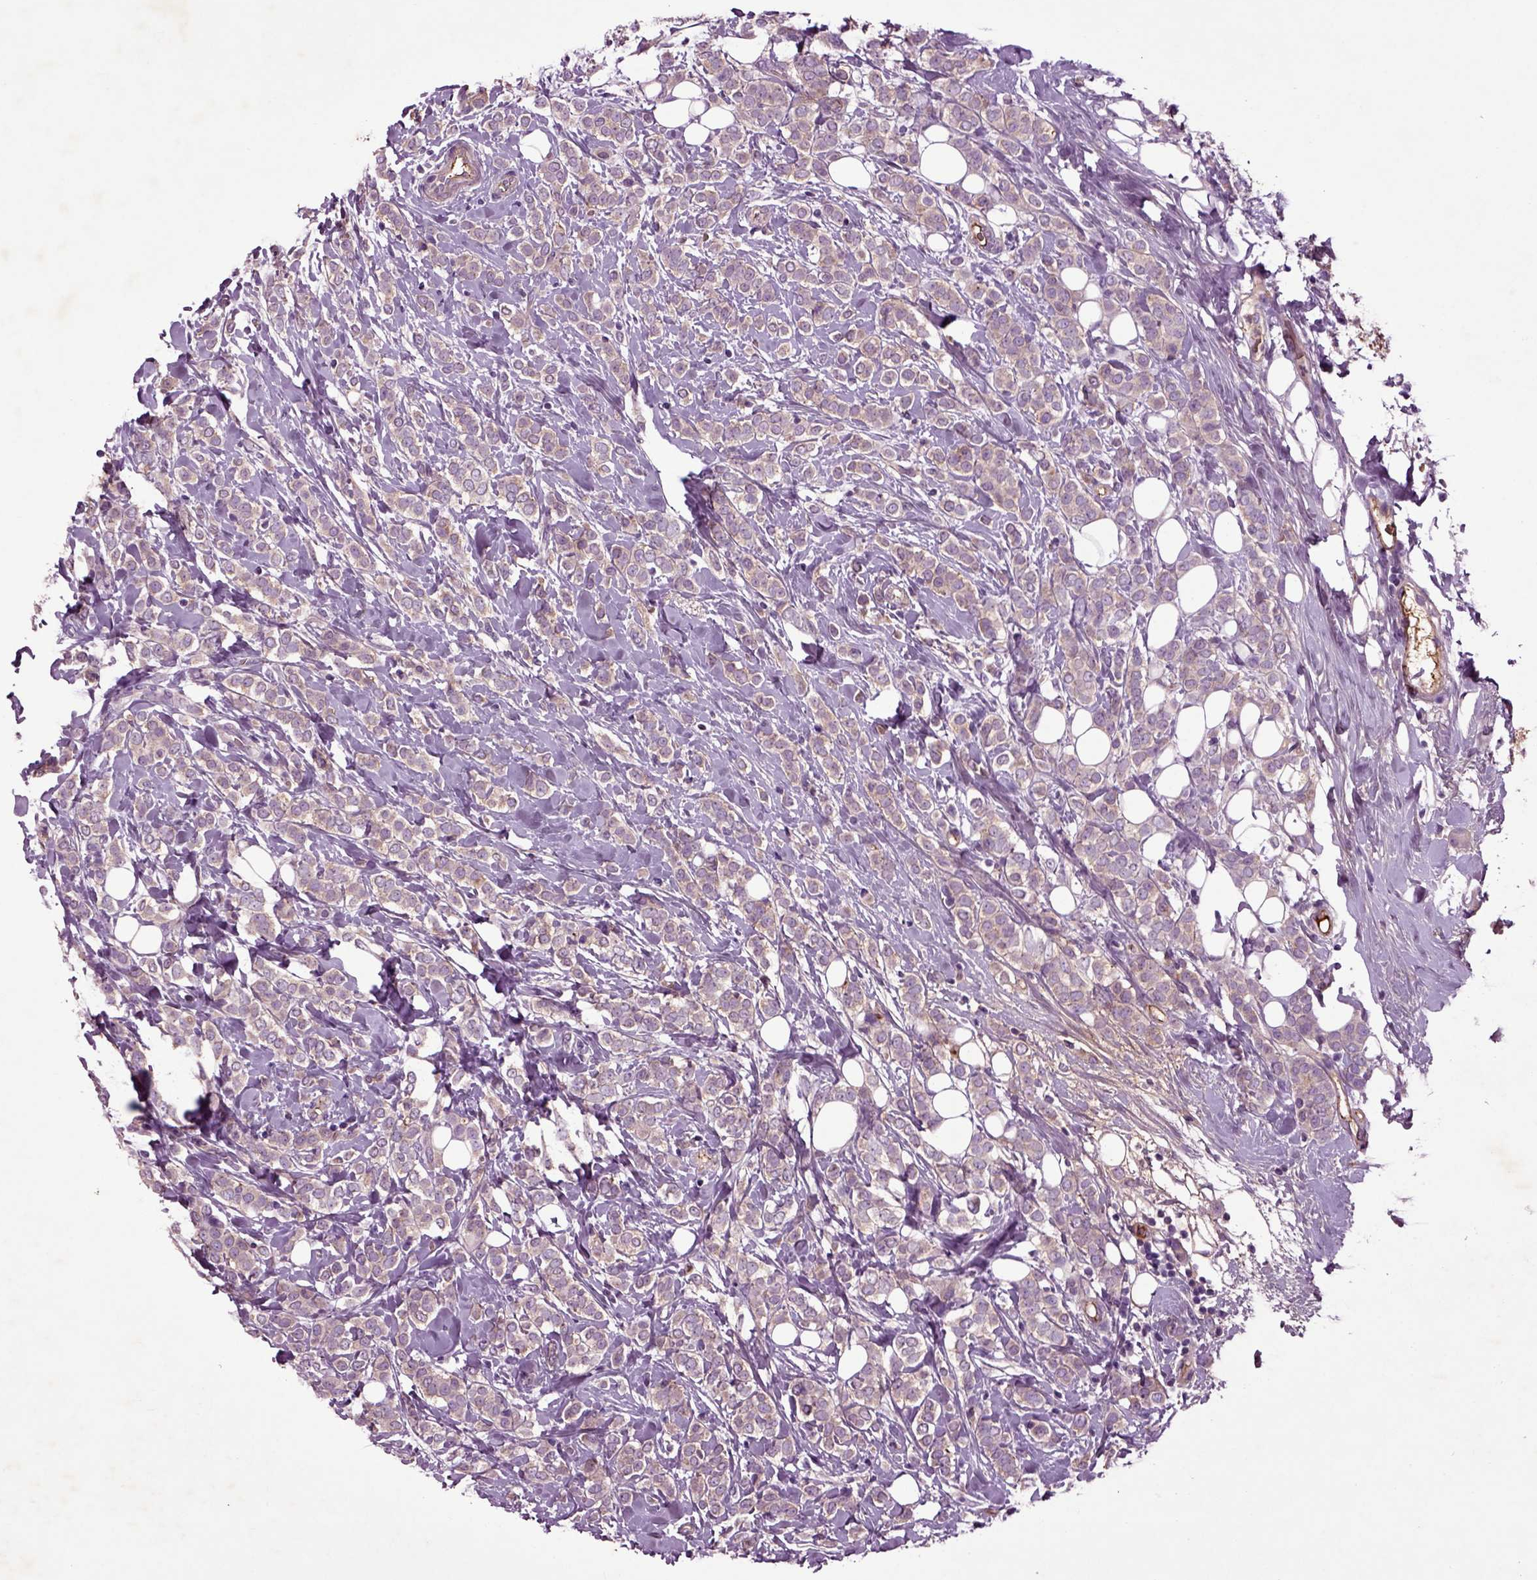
{"staining": {"intensity": "weak", "quantity": ">75%", "location": "cytoplasmic/membranous"}, "tissue": "breast cancer", "cell_type": "Tumor cells", "image_type": "cancer", "snomed": [{"axis": "morphology", "description": "Lobular carcinoma"}, {"axis": "topography", "description": "Breast"}], "caption": "Approximately >75% of tumor cells in human breast lobular carcinoma reveal weak cytoplasmic/membranous protein staining as visualized by brown immunohistochemical staining.", "gene": "SPON1", "patient": {"sex": "female", "age": 49}}